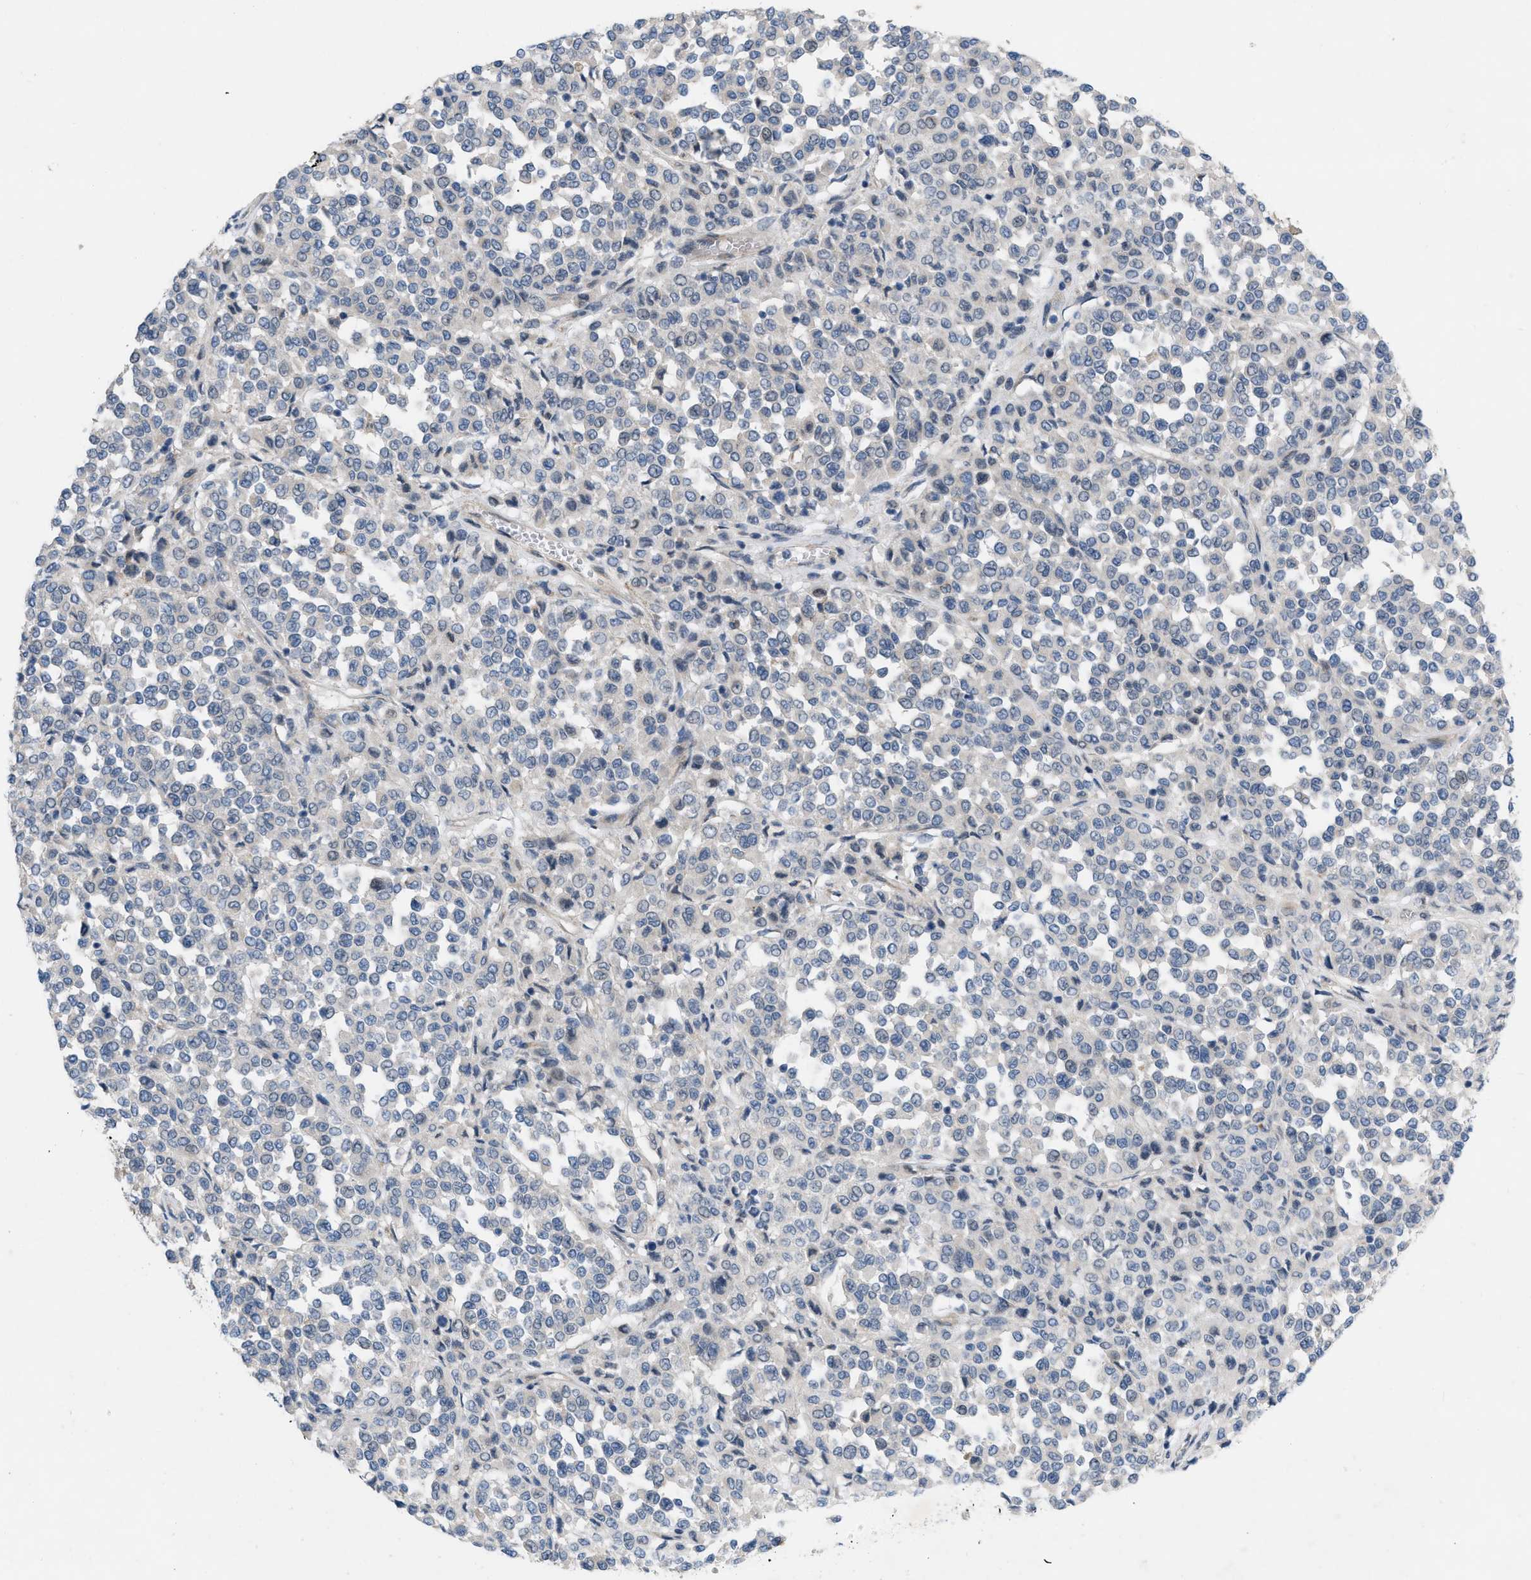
{"staining": {"intensity": "negative", "quantity": "none", "location": "none"}, "tissue": "melanoma", "cell_type": "Tumor cells", "image_type": "cancer", "snomed": [{"axis": "morphology", "description": "Malignant melanoma, Metastatic site"}, {"axis": "topography", "description": "Pancreas"}], "caption": "A high-resolution micrograph shows IHC staining of malignant melanoma (metastatic site), which displays no significant expression in tumor cells.", "gene": "NDEL1", "patient": {"sex": "female", "age": 30}}